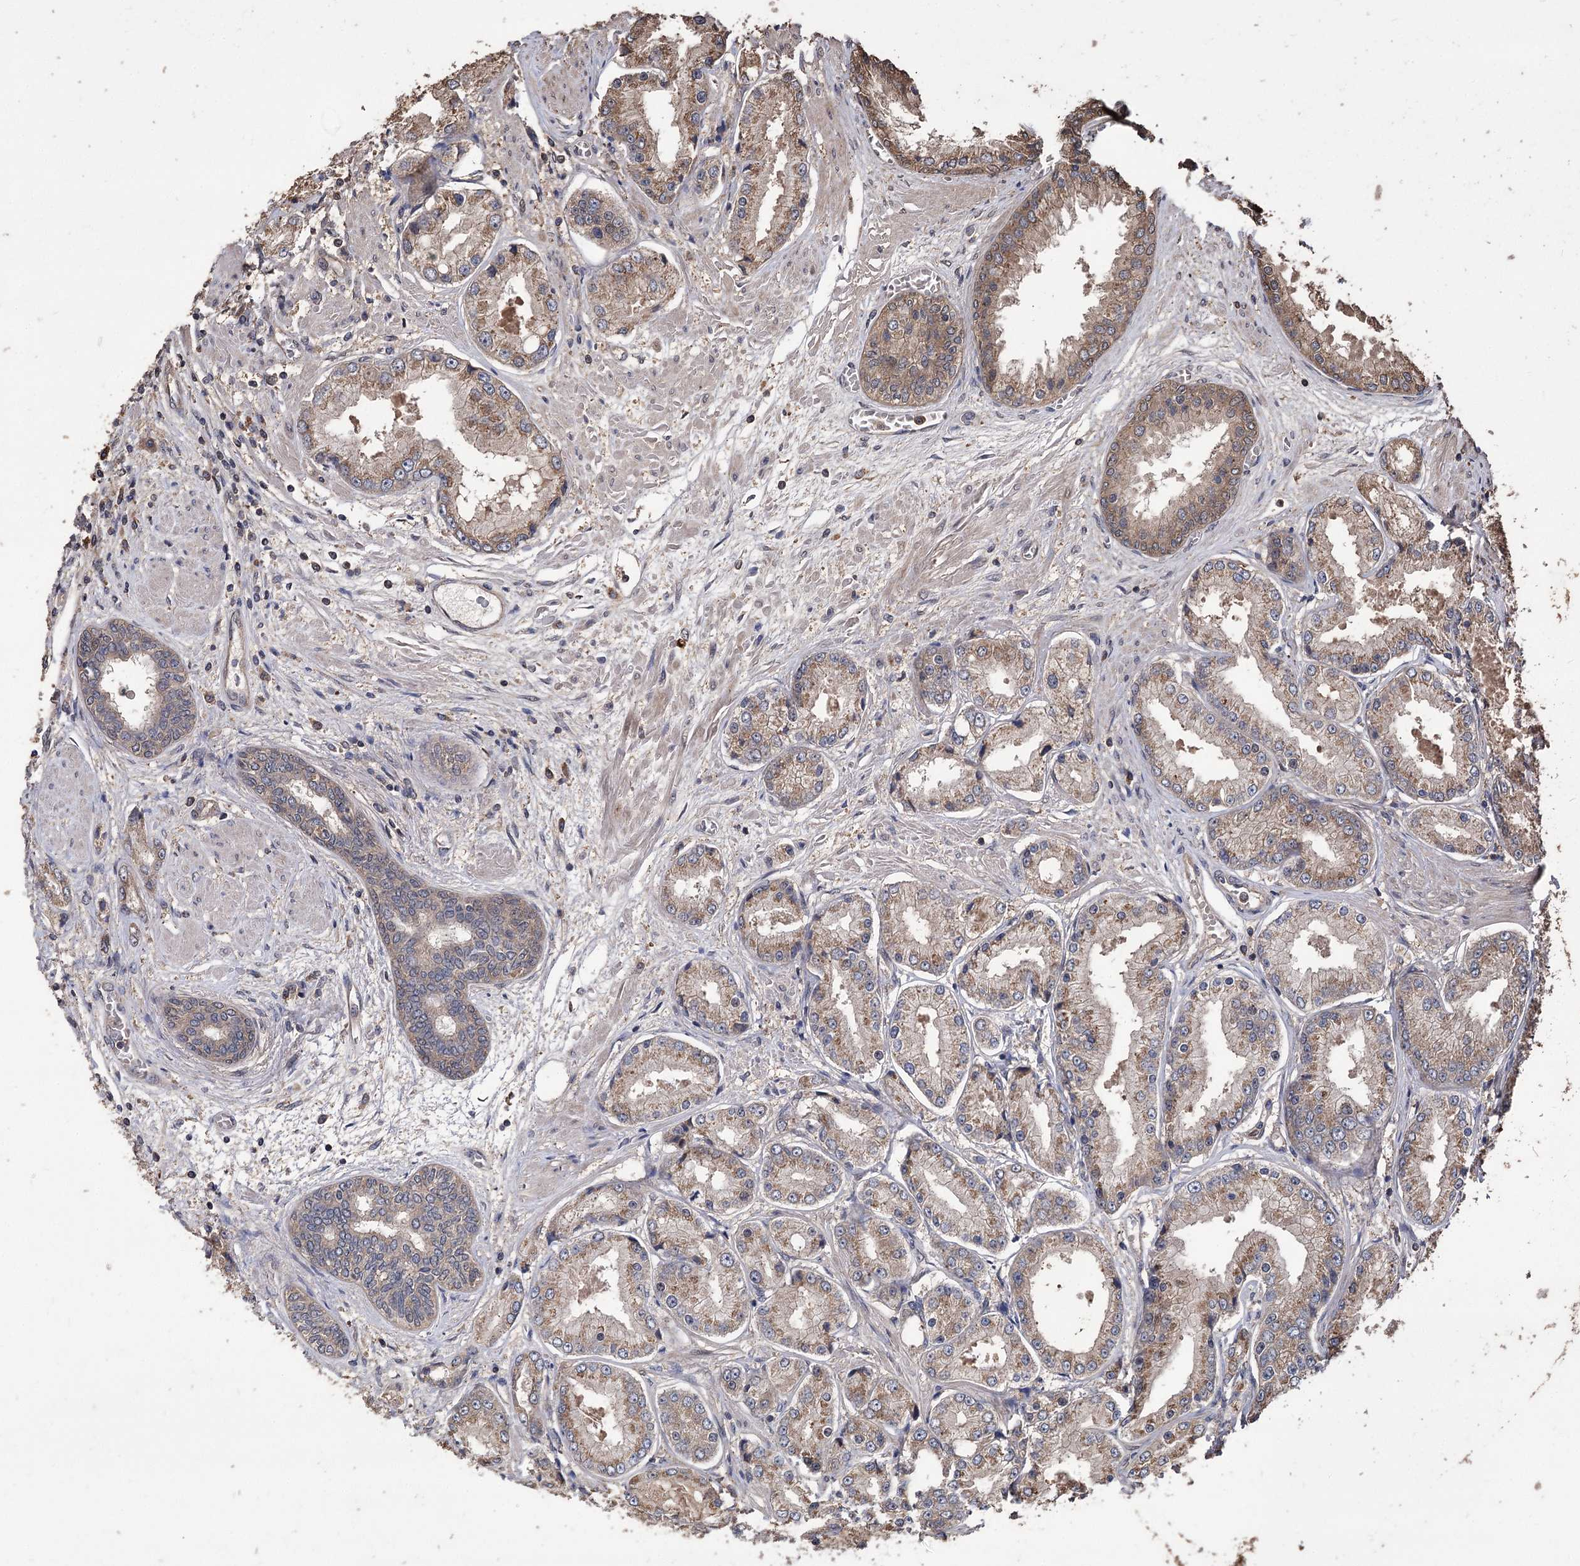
{"staining": {"intensity": "moderate", "quantity": ">75%", "location": "cytoplasmic/membranous"}, "tissue": "prostate cancer", "cell_type": "Tumor cells", "image_type": "cancer", "snomed": [{"axis": "morphology", "description": "Adenocarcinoma, High grade"}, {"axis": "topography", "description": "Prostate"}], "caption": "Immunohistochemical staining of human prostate cancer reveals medium levels of moderate cytoplasmic/membranous protein positivity in about >75% of tumor cells.", "gene": "RASSF3", "patient": {"sex": "male", "age": 59}}